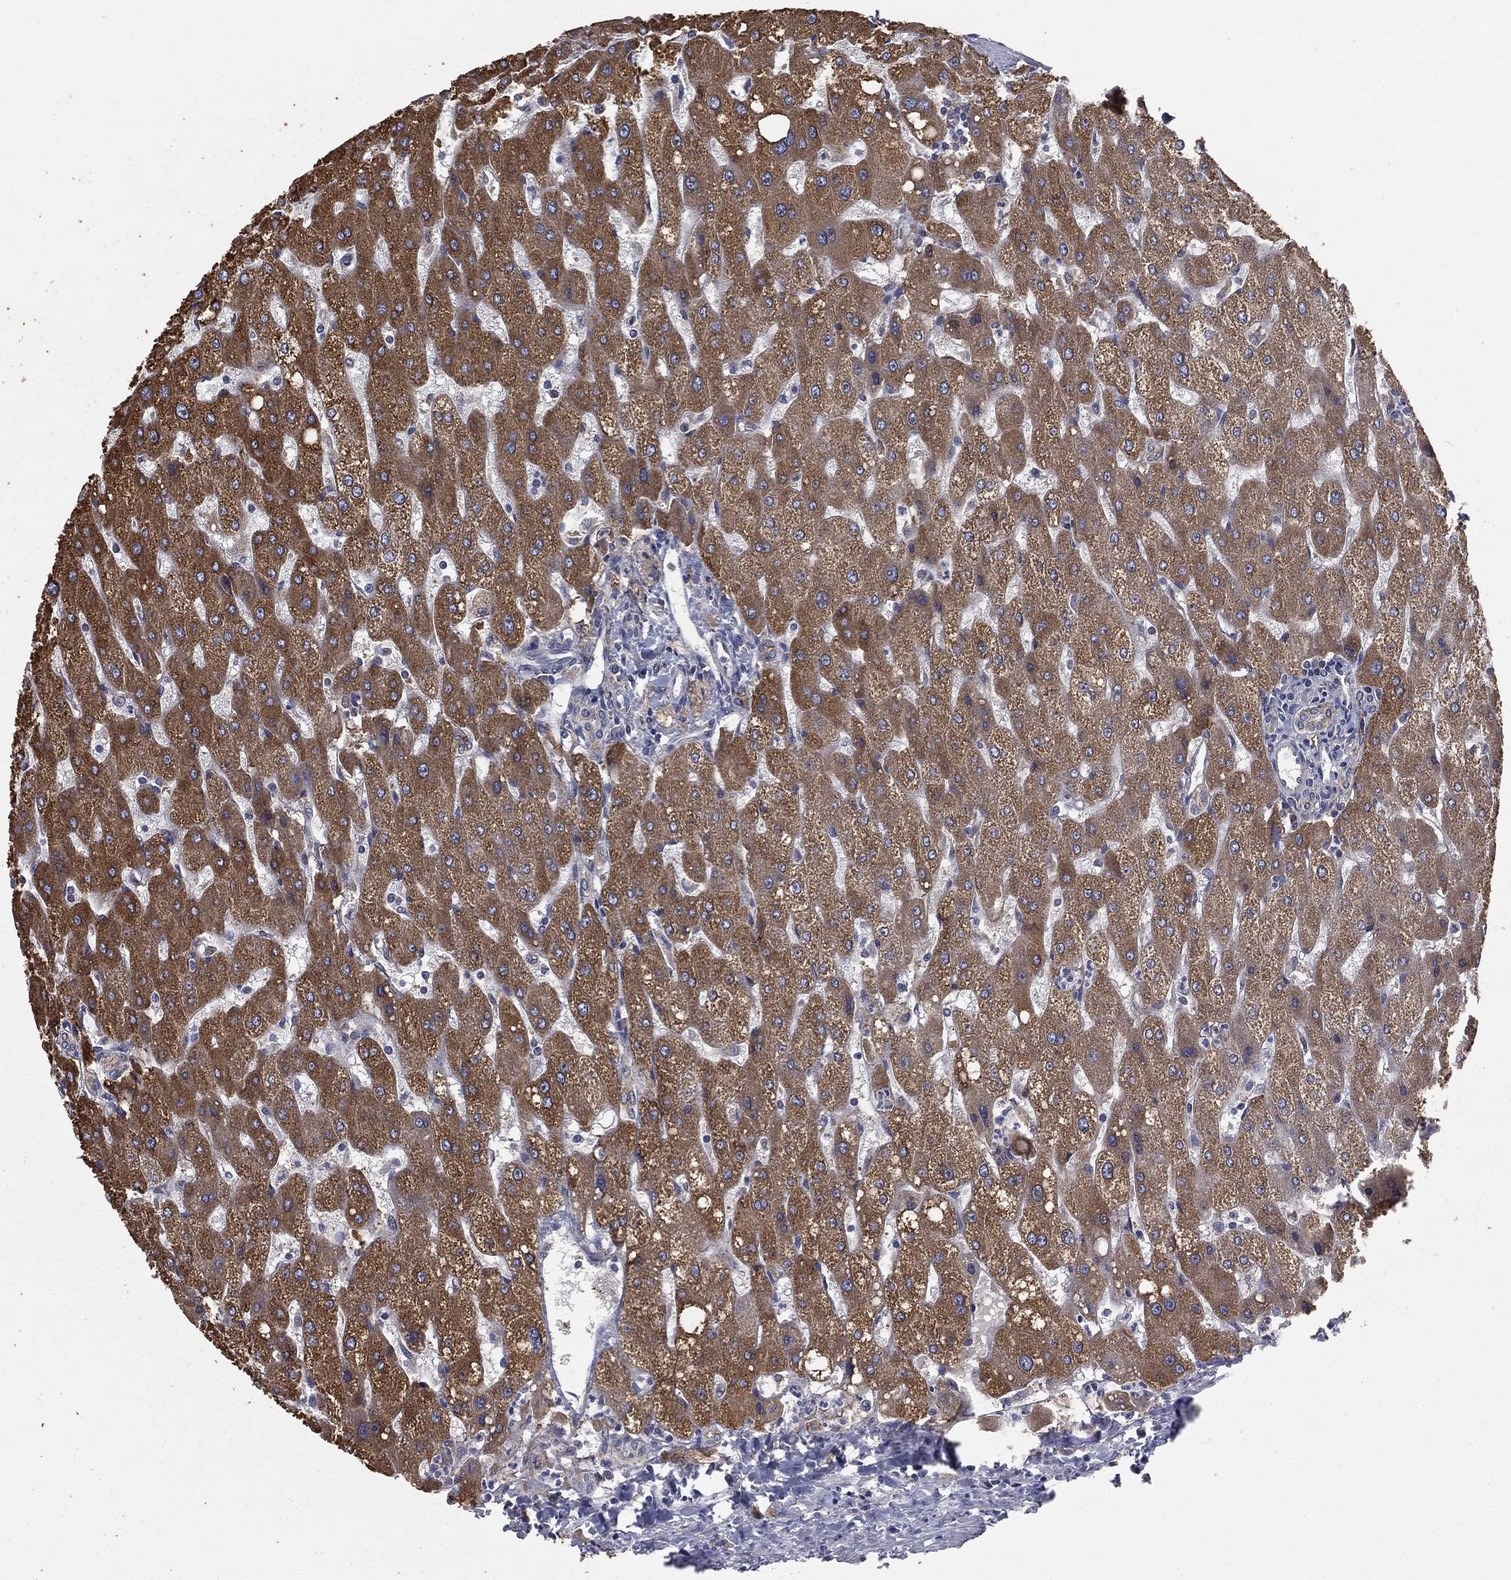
{"staining": {"intensity": "negative", "quantity": "none", "location": "none"}, "tissue": "liver", "cell_type": "Cholangiocytes", "image_type": "normal", "snomed": [{"axis": "morphology", "description": "Normal tissue, NOS"}, {"axis": "topography", "description": "Liver"}], "caption": "IHC histopathology image of unremarkable human liver stained for a protein (brown), which shows no expression in cholangiocytes. The staining was performed using DAB (3,3'-diaminobenzidine) to visualize the protein expression in brown, while the nuclei were stained in blue with hematoxylin (Magnification: 20x).", "gene": "TRMT1L", "patient": {"sex": "male", "age": 67}}